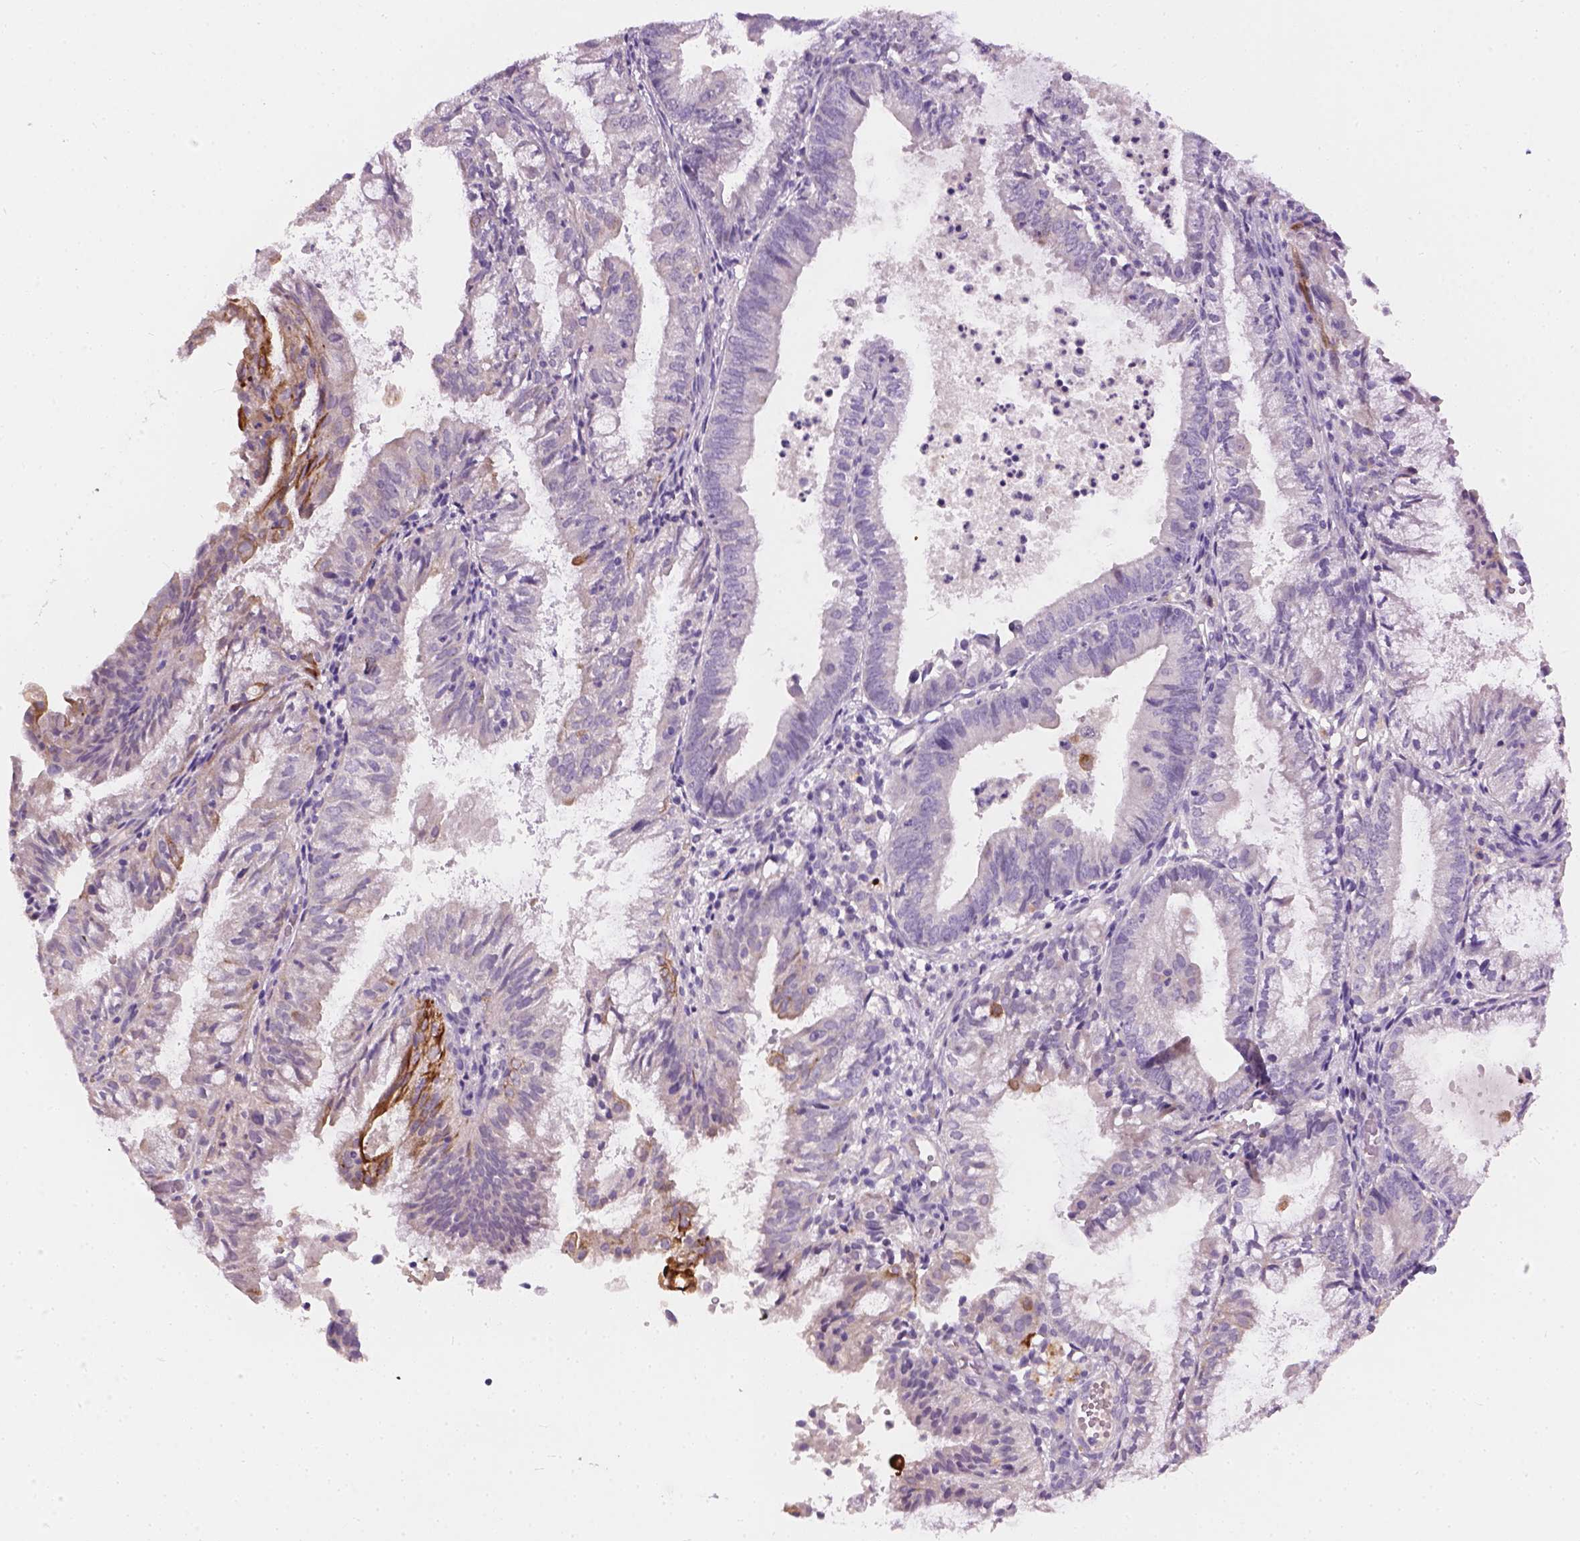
{"staining": {"intensity": "moderate", "quantity": "<25%", "location": "cytoplasmic/membranous"}, "tissue": "endometrial cancer", "cell_type": "Tumor cells", "image_type": "cancer", "snomed": [{"axis": "morphology", "description": "Adenocarcinoma, NOS"}, {"axis": "topography", "description": "Endometrium"}], "caption": "Immunohistochemistry (IHC) photomicrograph of endometrial adenocarcinoma stained for a protein (brown), which exhibits low levels of moderate cytoplasmic/membranous positivity in about <25% of tumor cells.", "gene": "KRT17", "patient": {"sex": "female", "age": 55}}